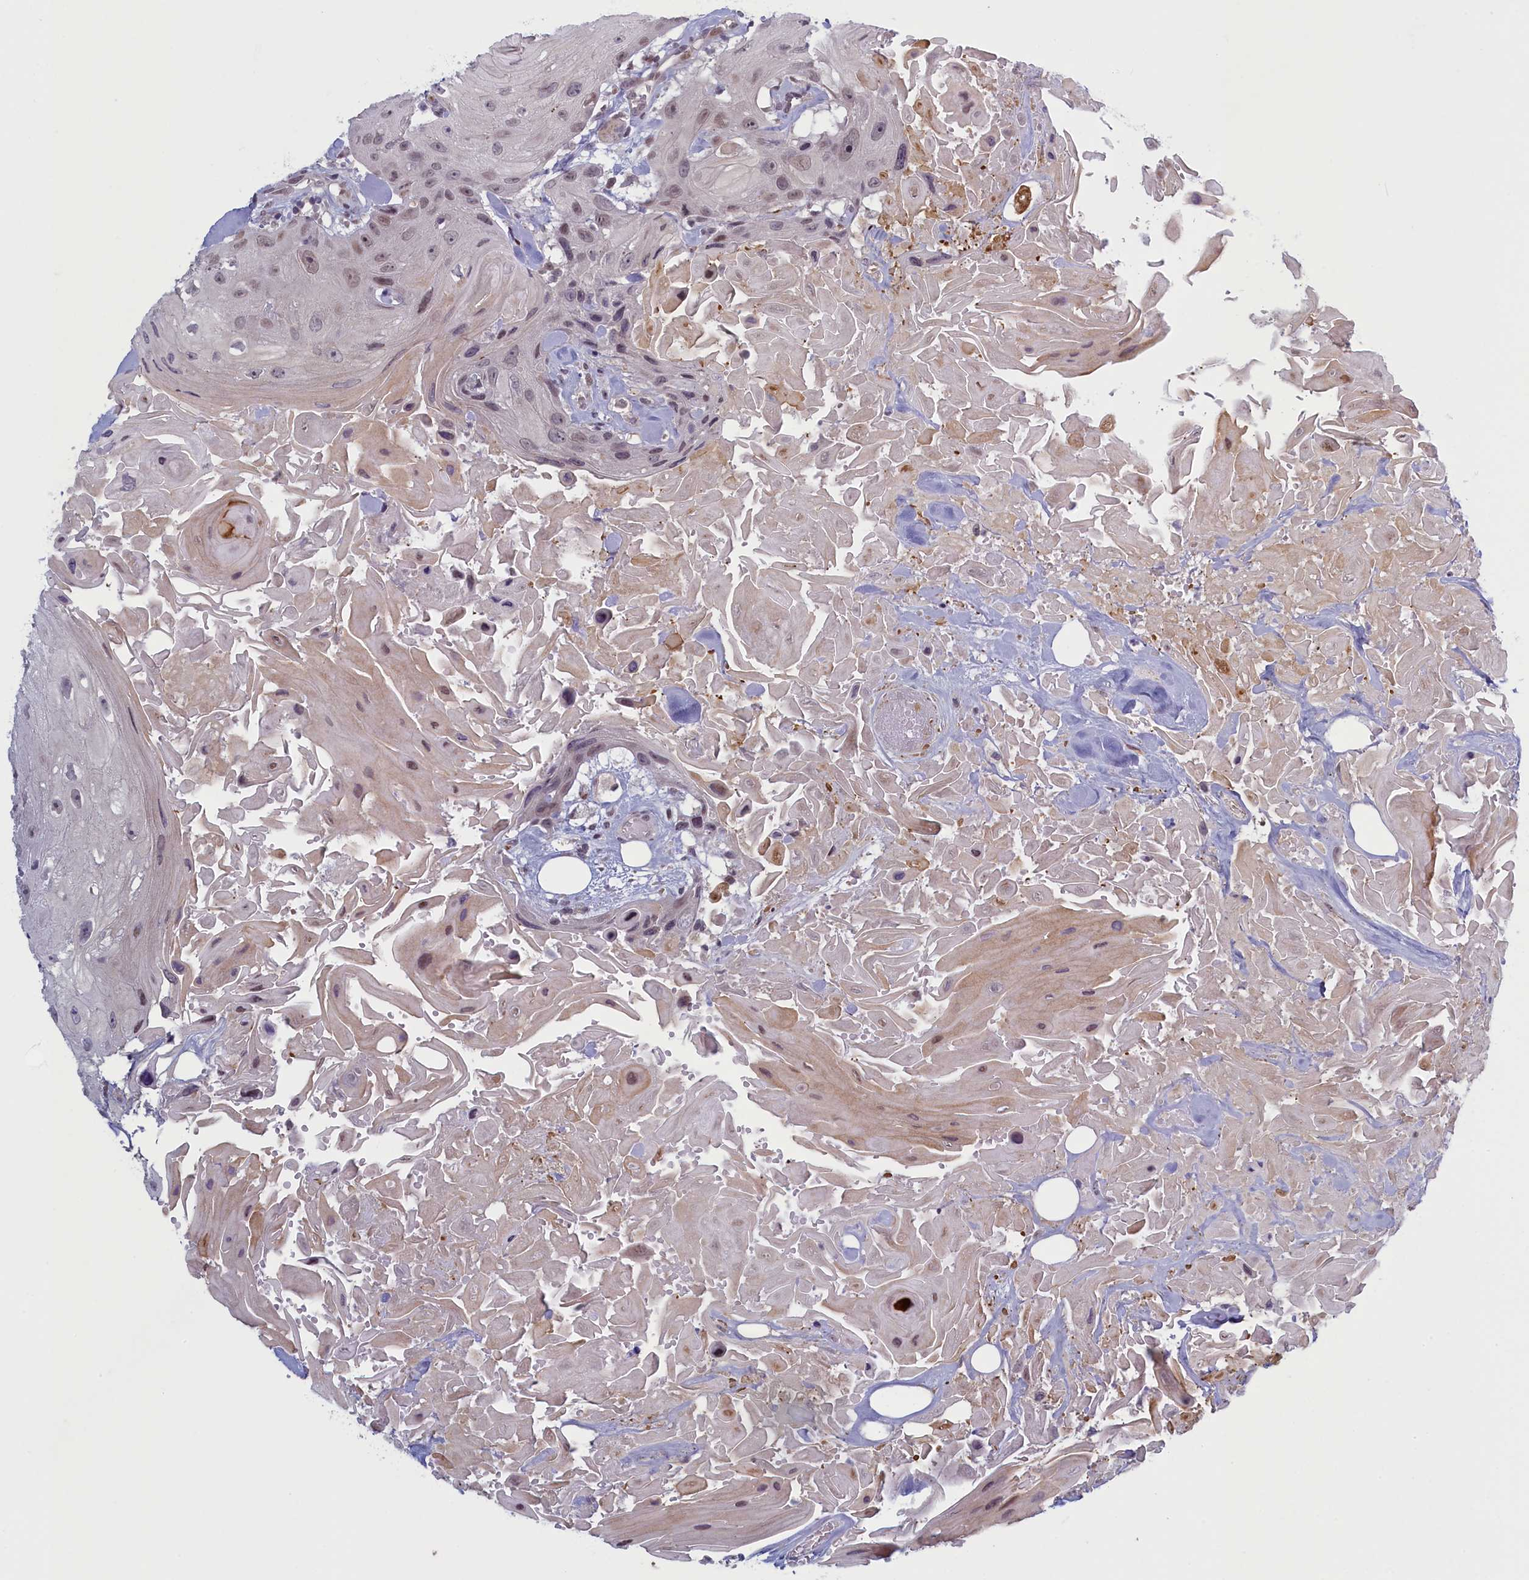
{"staining": {"intensity": "weak", "quantity": "<25%", "location": "nuclear"}, "tissue": "head and neck cancer", "cell_type": "Tumor cells", "image_type": "cancer", "snomed": [{"axis": "morphology", "description": "Squamous cell carcinoma, NOS"}, {"axis": "topography", "description": "Head-Neck"}], "caption": "Image shows no significant protein positivity in tumor cells of squamous cell carcinoma (head and neck).", "gene": "ATF7IP2", "patient": {"sex": "male", "age": 81}}